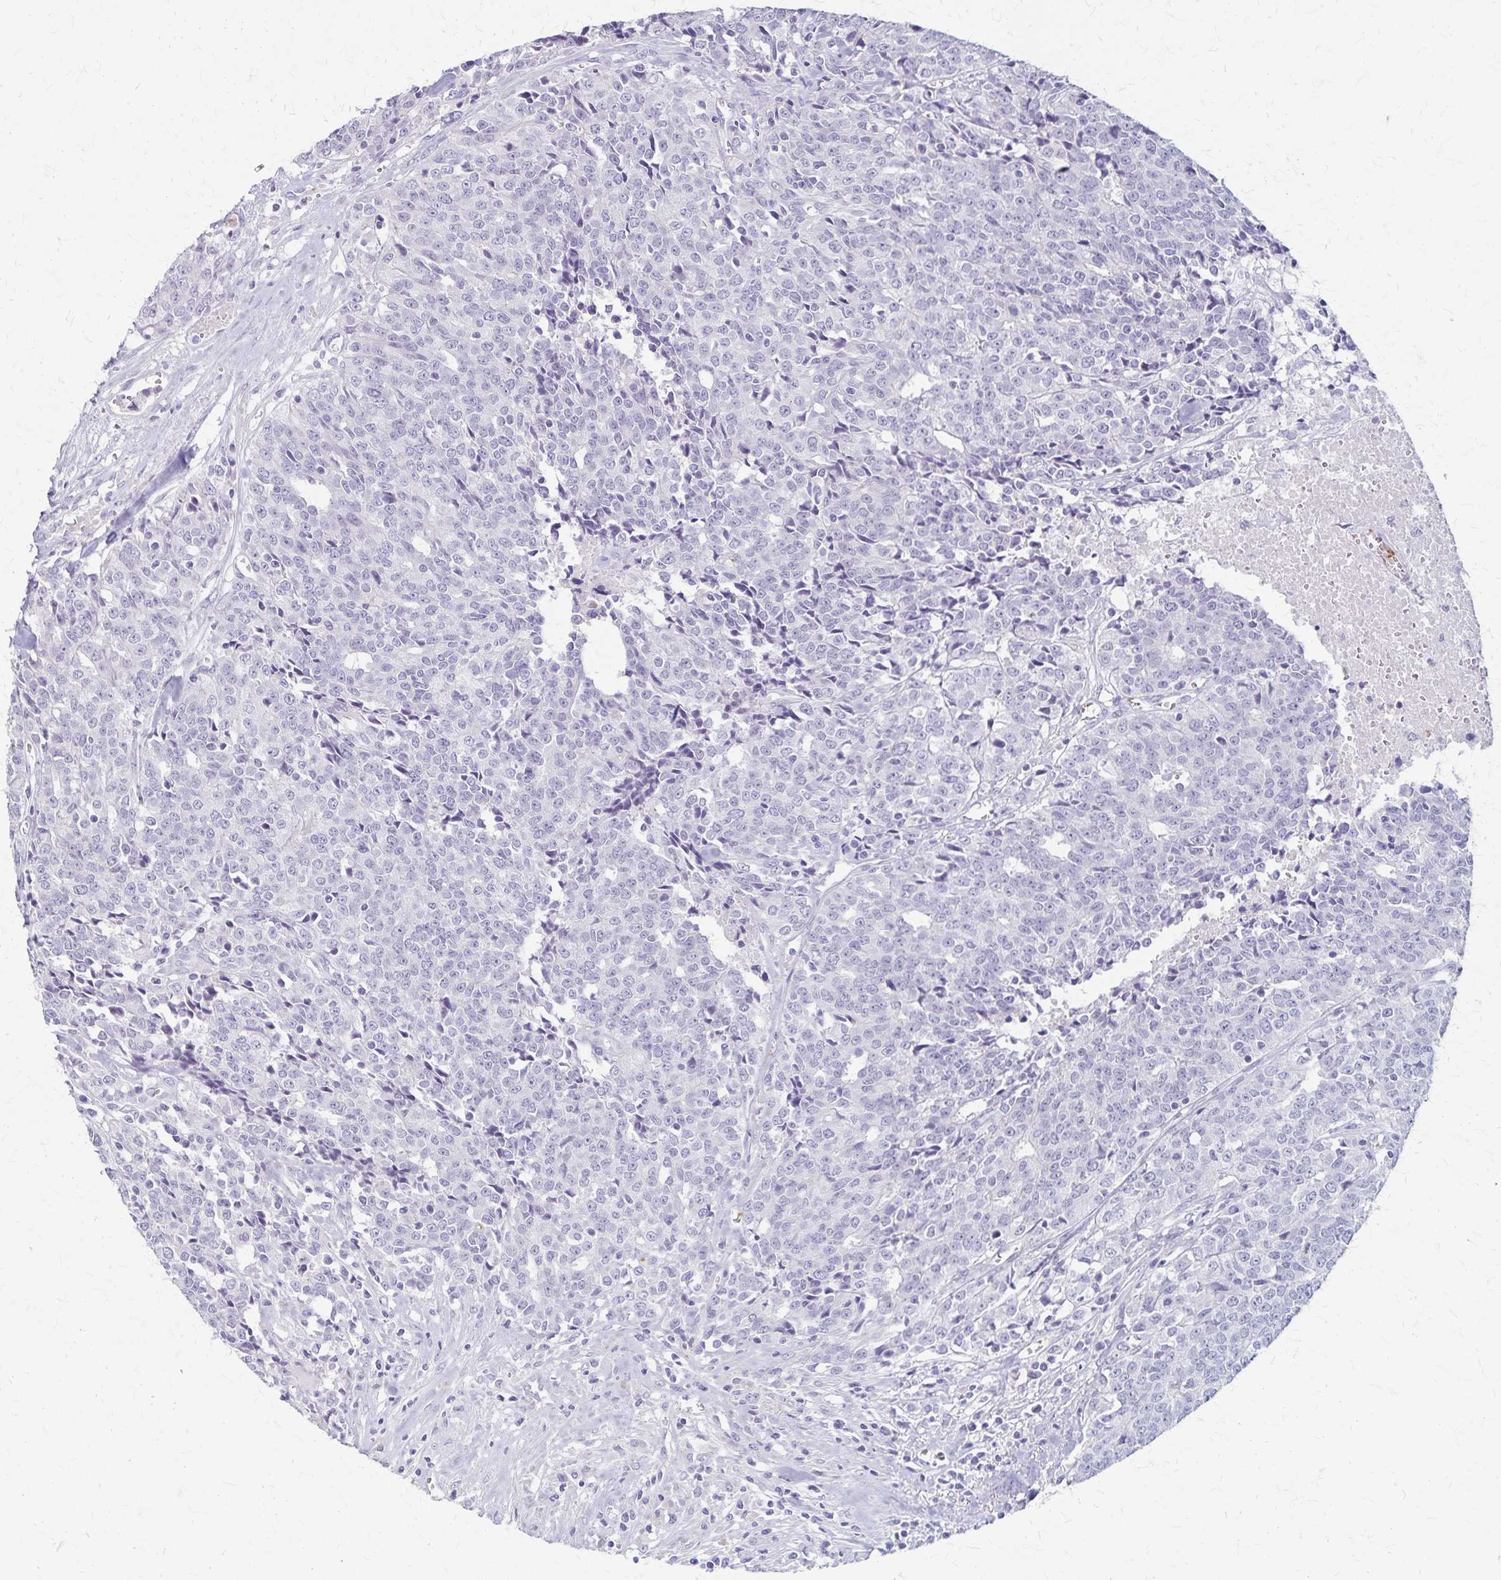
{"staining": {"intensity": "negative", "quantity": "none", "location": "none"}, "tissue": "prostate cancer", "cell_type": "Tumor cells", "image_type": "cancer", "snomed": [{"axis": "morphology", "description": "Adenocarcinoma, High grade"}, {"axis": "topography", "description": "Prostate and seminal vesicle, NOS"}], "caption": "DAB (3,3'-diaminobenzidine) immunohistochemical staining of prostate cancer (high-grade adenocarcinoma) exhibits no significant positivity in tumor cells.", "gene": "RASL10B", "patient": {"sex": "male", "age": 60}}